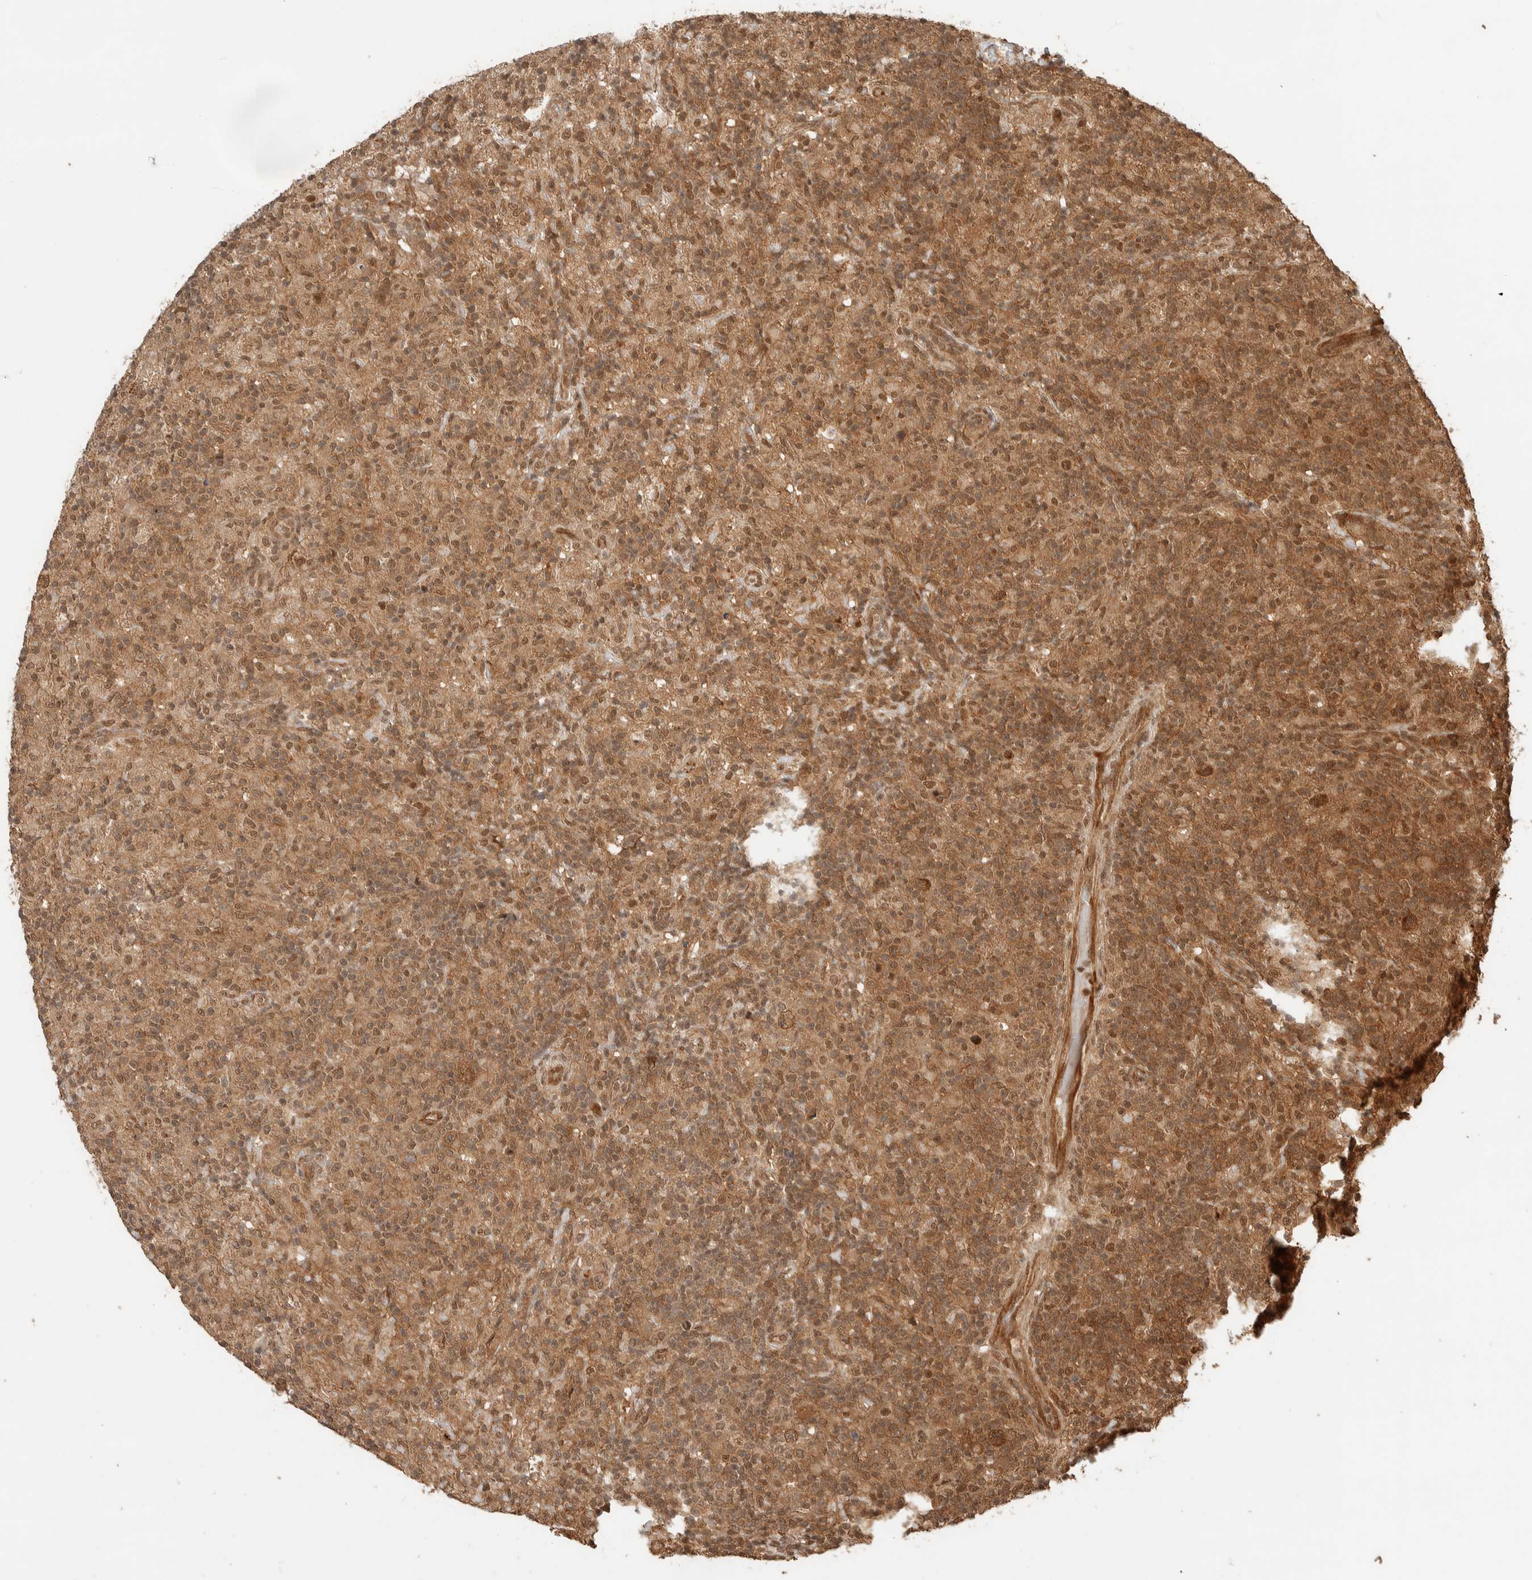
{"staining": {"intensity": "moderate", "quantity": ">75%", "location": "cytoplasmic/membranous,nuclear"}, "tissue": "lymphoma", "cell_type": "Tumor cells", "image_type": "cancer", "snomed": [{"axis": "morphology", "description": "Hodgkin's disease, NOS"}, {"axis": "topography", "description": "Lymph node"}], "caption": "A histopathology image showing moderate cytoplasmic/membranous and nuclear staining in about >75% of tumor cells in Hodgkin's disease, as visualized by brown immunohistochemical staining.", "gene": "ZBTB2", "patient": {"sex": "male", "age": 70}}